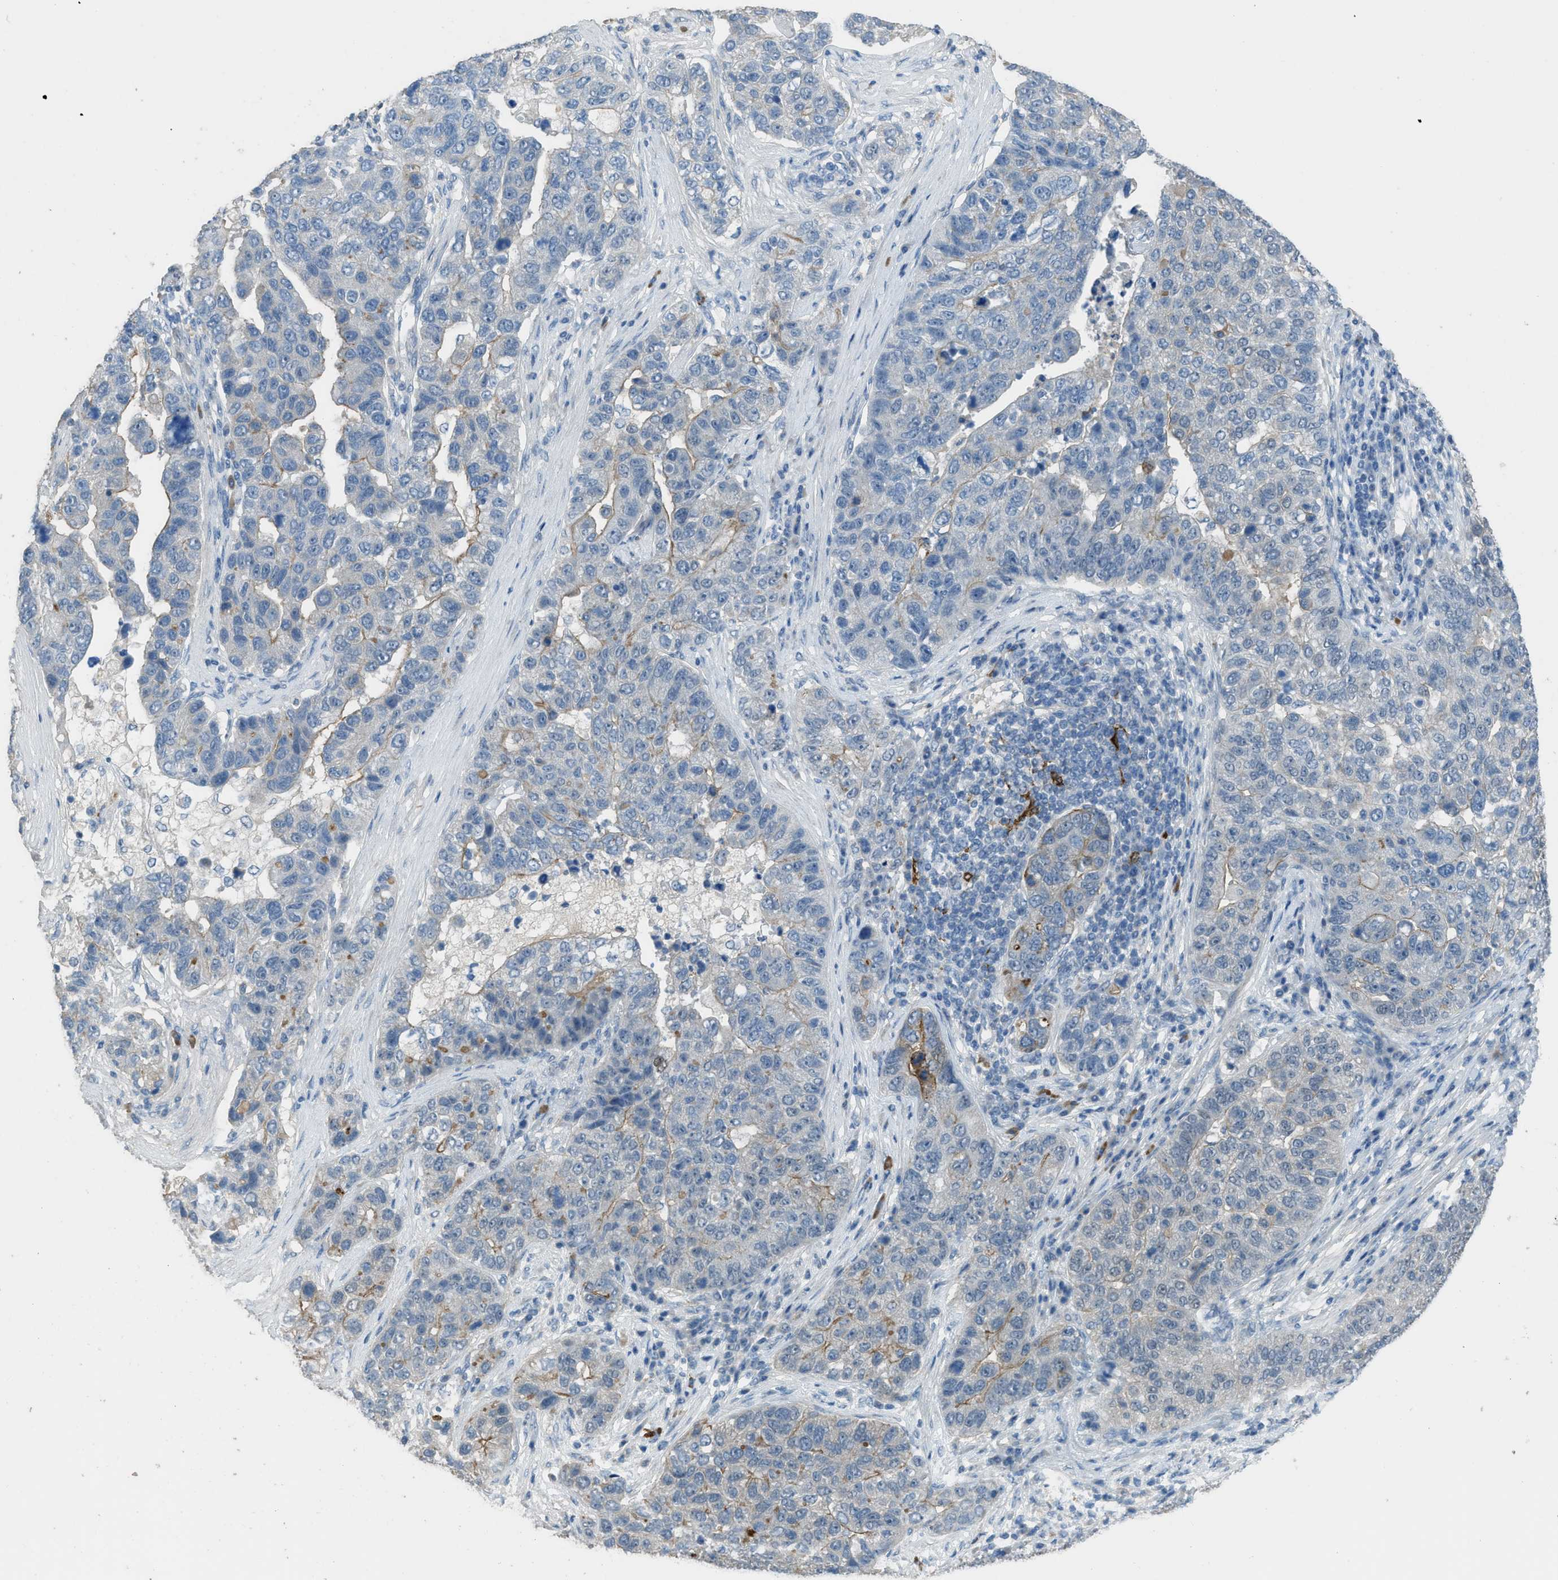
{"staining": {"intensity": "moderate", "quantity": "<25%", "location": "cytoplasmic/membranous"}, "tissue": "pancreatic cancer", "cell_type": "Tumor cells", "image_type": "cancer", "snomed": [{"axis": "morphology", "description": "Adenocarcinoma, NOS"}, {"axis": "topography", "description": "Pancreas"}], "caption": "IHC of pancreatic adenocarcinoma exhibits low levels of moderate cytoplasmic/membranous expression in approximately <25% of tumor cells.", "gene": "TIMD4", "patient": {"sex": "female", "age": 61}}